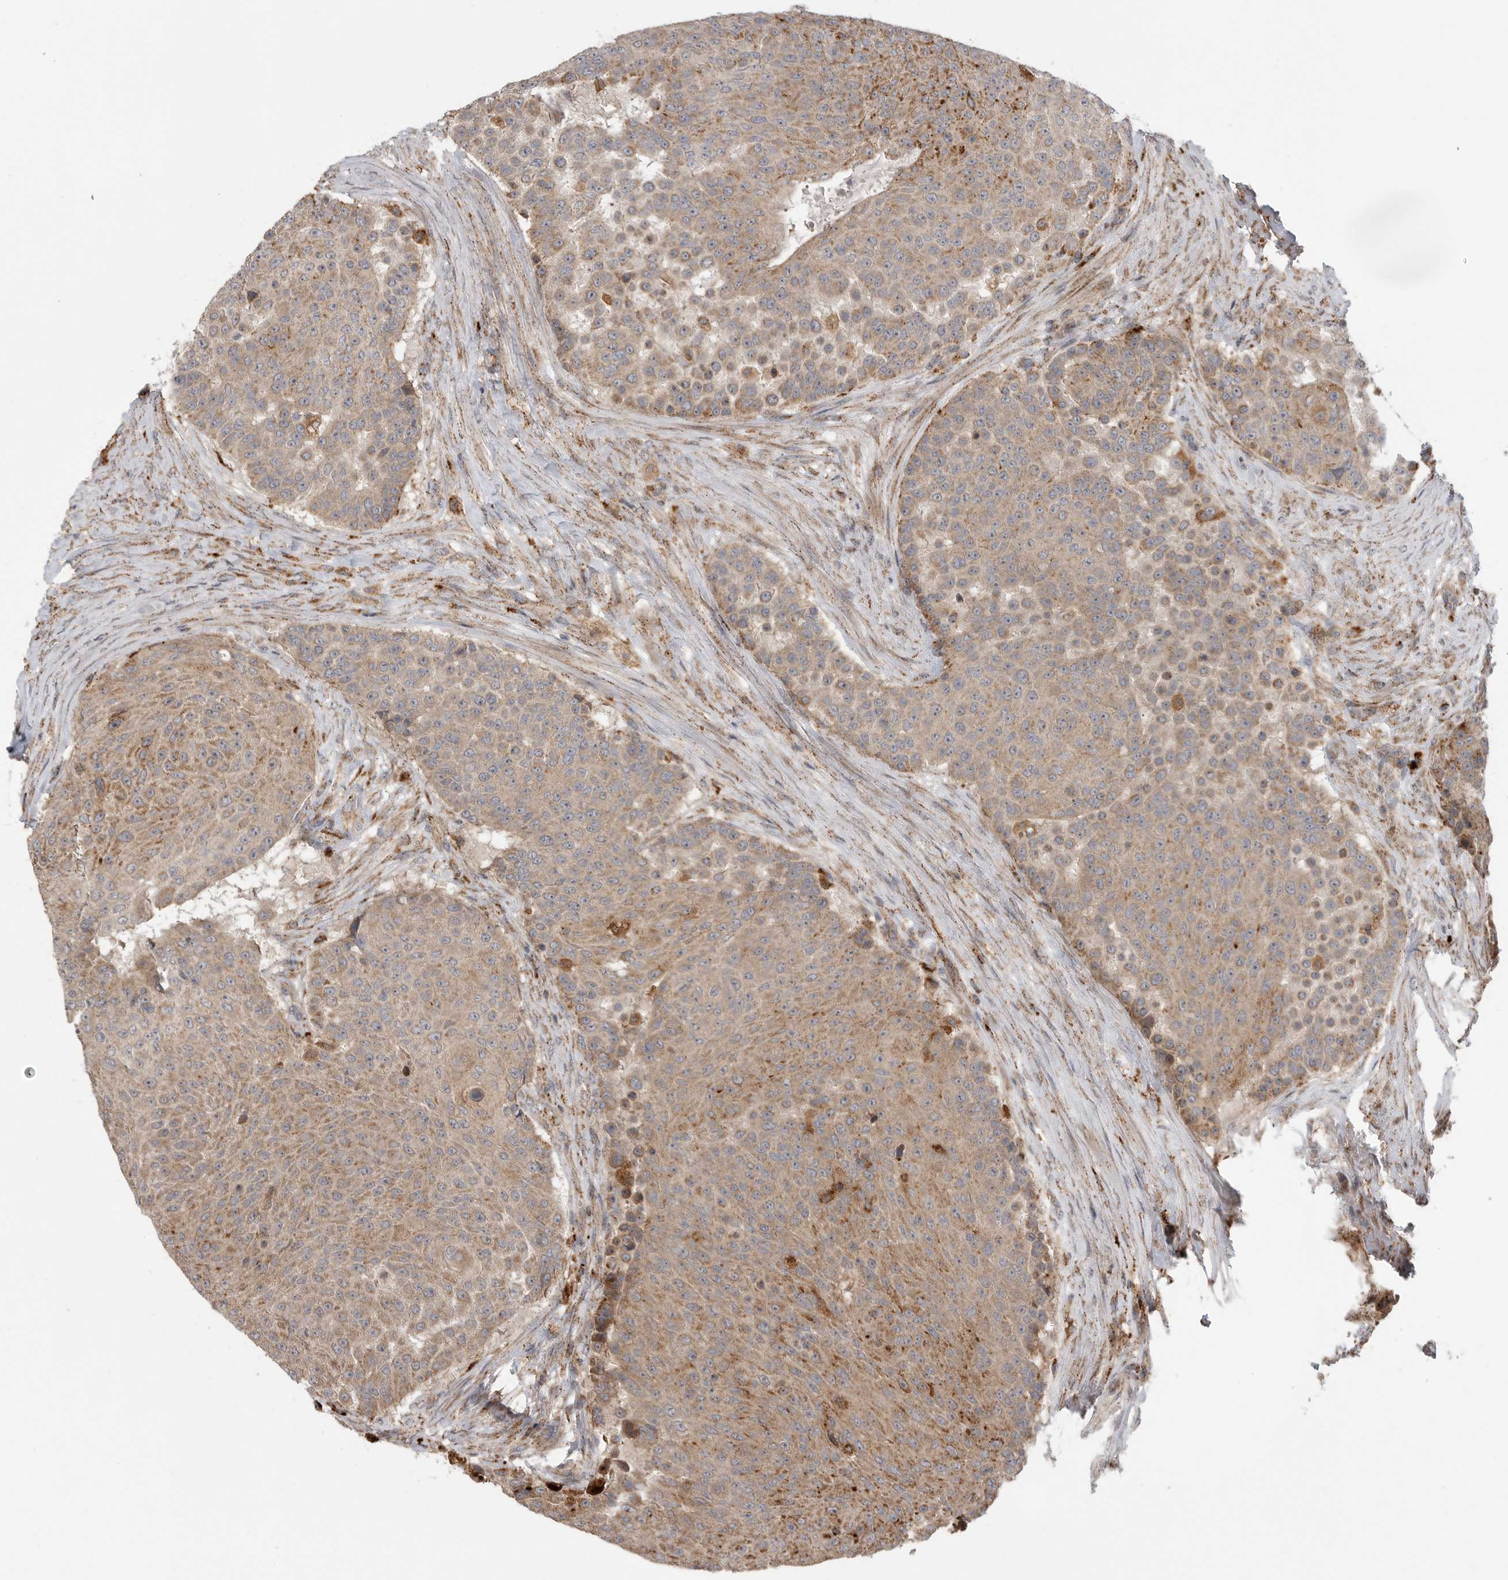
{"staining": {"intensity": "moderate", "quantity": ">75%", "location": "cytoplasmic/membranous"}, "tissue": "urothelial cancer", "cell_type": "Tumor cells", "image_type": "cancer", "snomed": [{"axis": "morphology", "description": "Urothelial carcinoma, High grade"}, {"axis": "topography", "description": "Urinary bladder"}], "caption": "DAB immunohistochemical staining of urothelial carcinoma (high-grade) reveals moderate cytoplasmic/membranous protein positivity in approximately >75% of tumor cells. (Stains: DAB in brown, nuclei in blue, Microscopy: brightfield microscopy at high magnification).", "gene": "GALNS", "patient": {"sex": "female", "age": 63}}